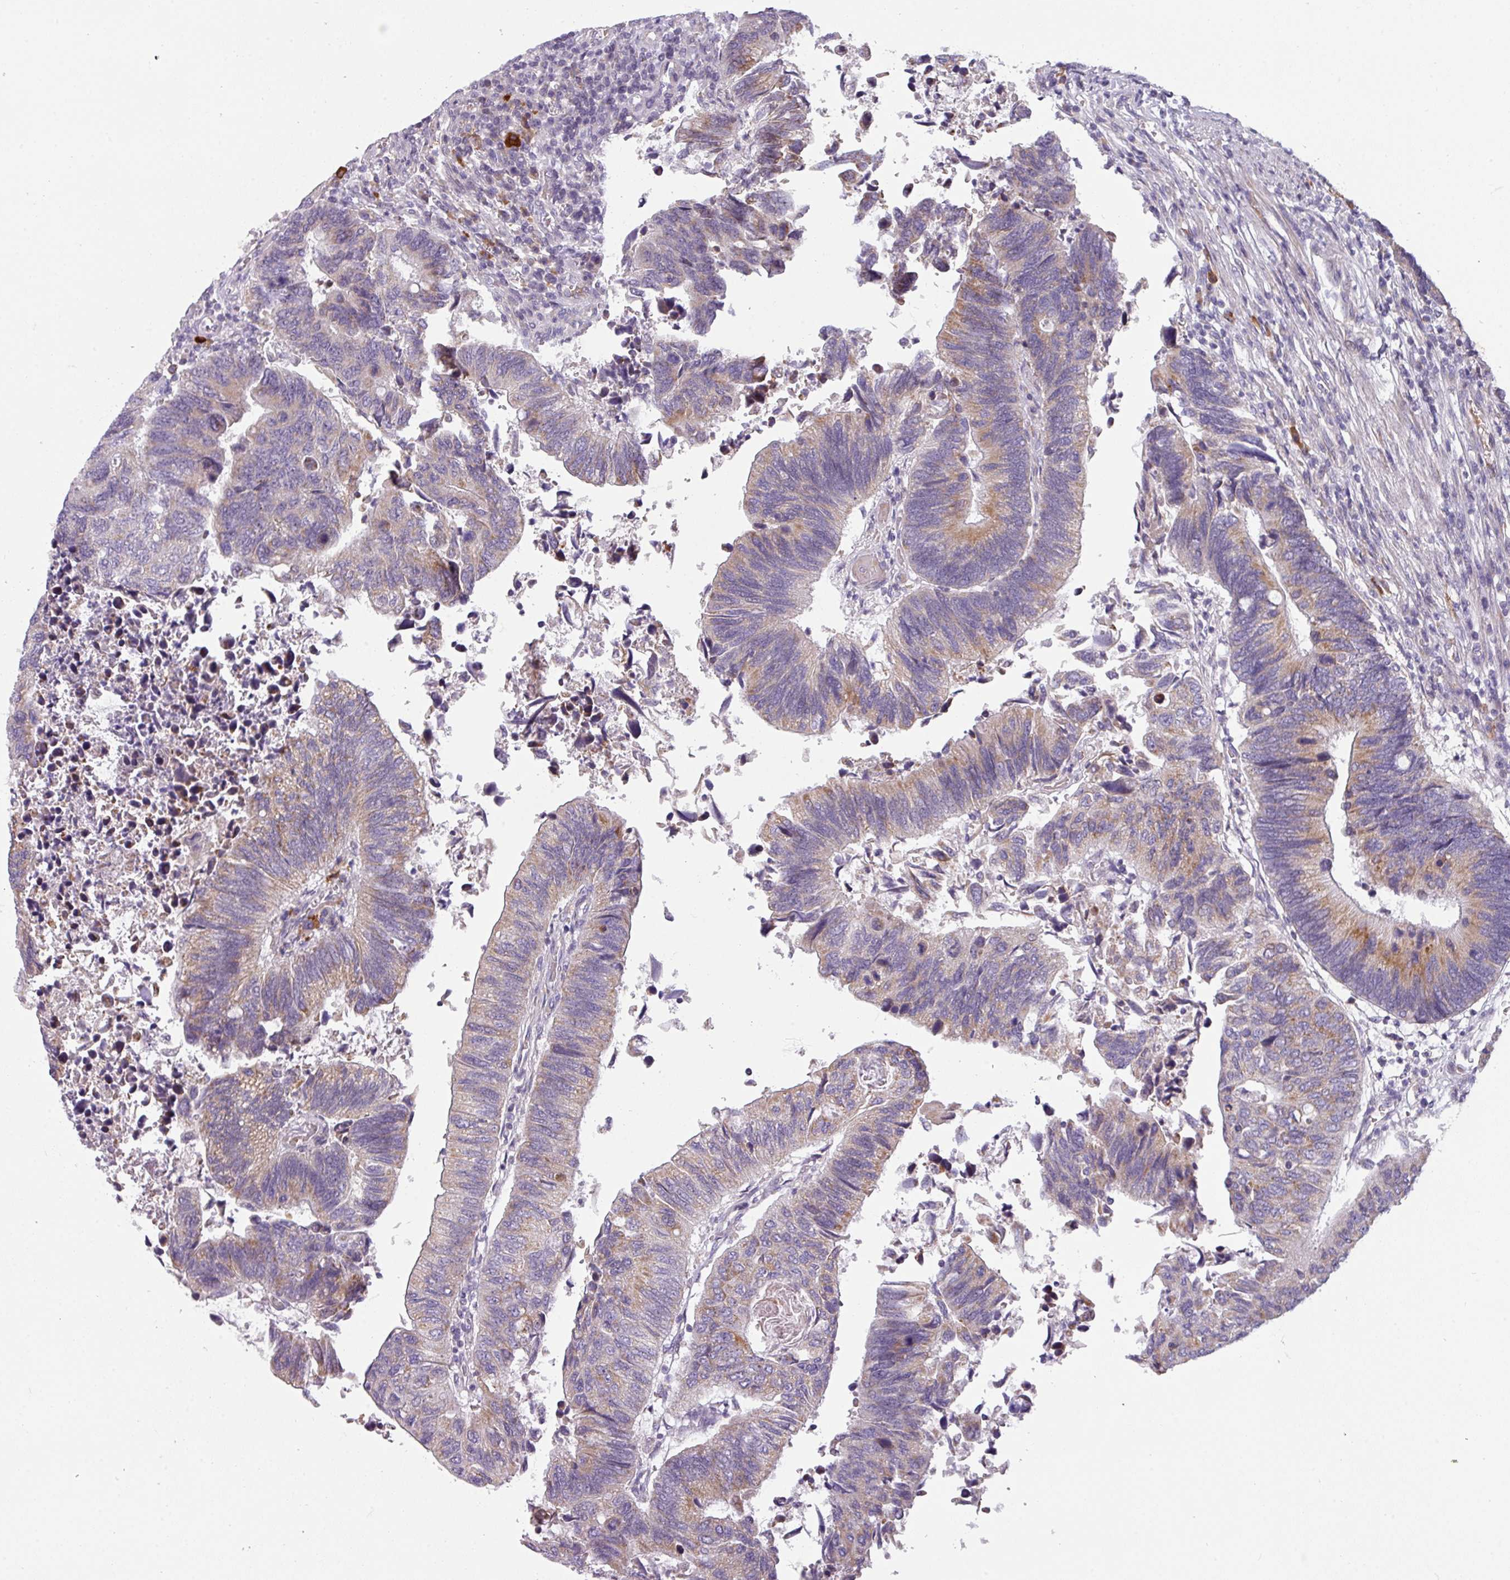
{"staining": {"intensity": "moderate", "quantity": "<25%", "location": "cytoplasmic/membranous"}, "tissue": "colorectal cancer", "cell_type": "Tumor cells", "image_type": "cancer", "snomed": [{"axis": "morphology", "description": "Adenocarcinoma, NOS"}, {"axis": "topography", "description": "Colon"}], "caption": "This image exhibits immunohistochemistry staining of colorectal cancer, with low moderate cytoplasmic/membranous positivity in approximately <25% of tumor cells.", "gene": "C2orf68", "patient": {"sex": "male", "age": 87}}